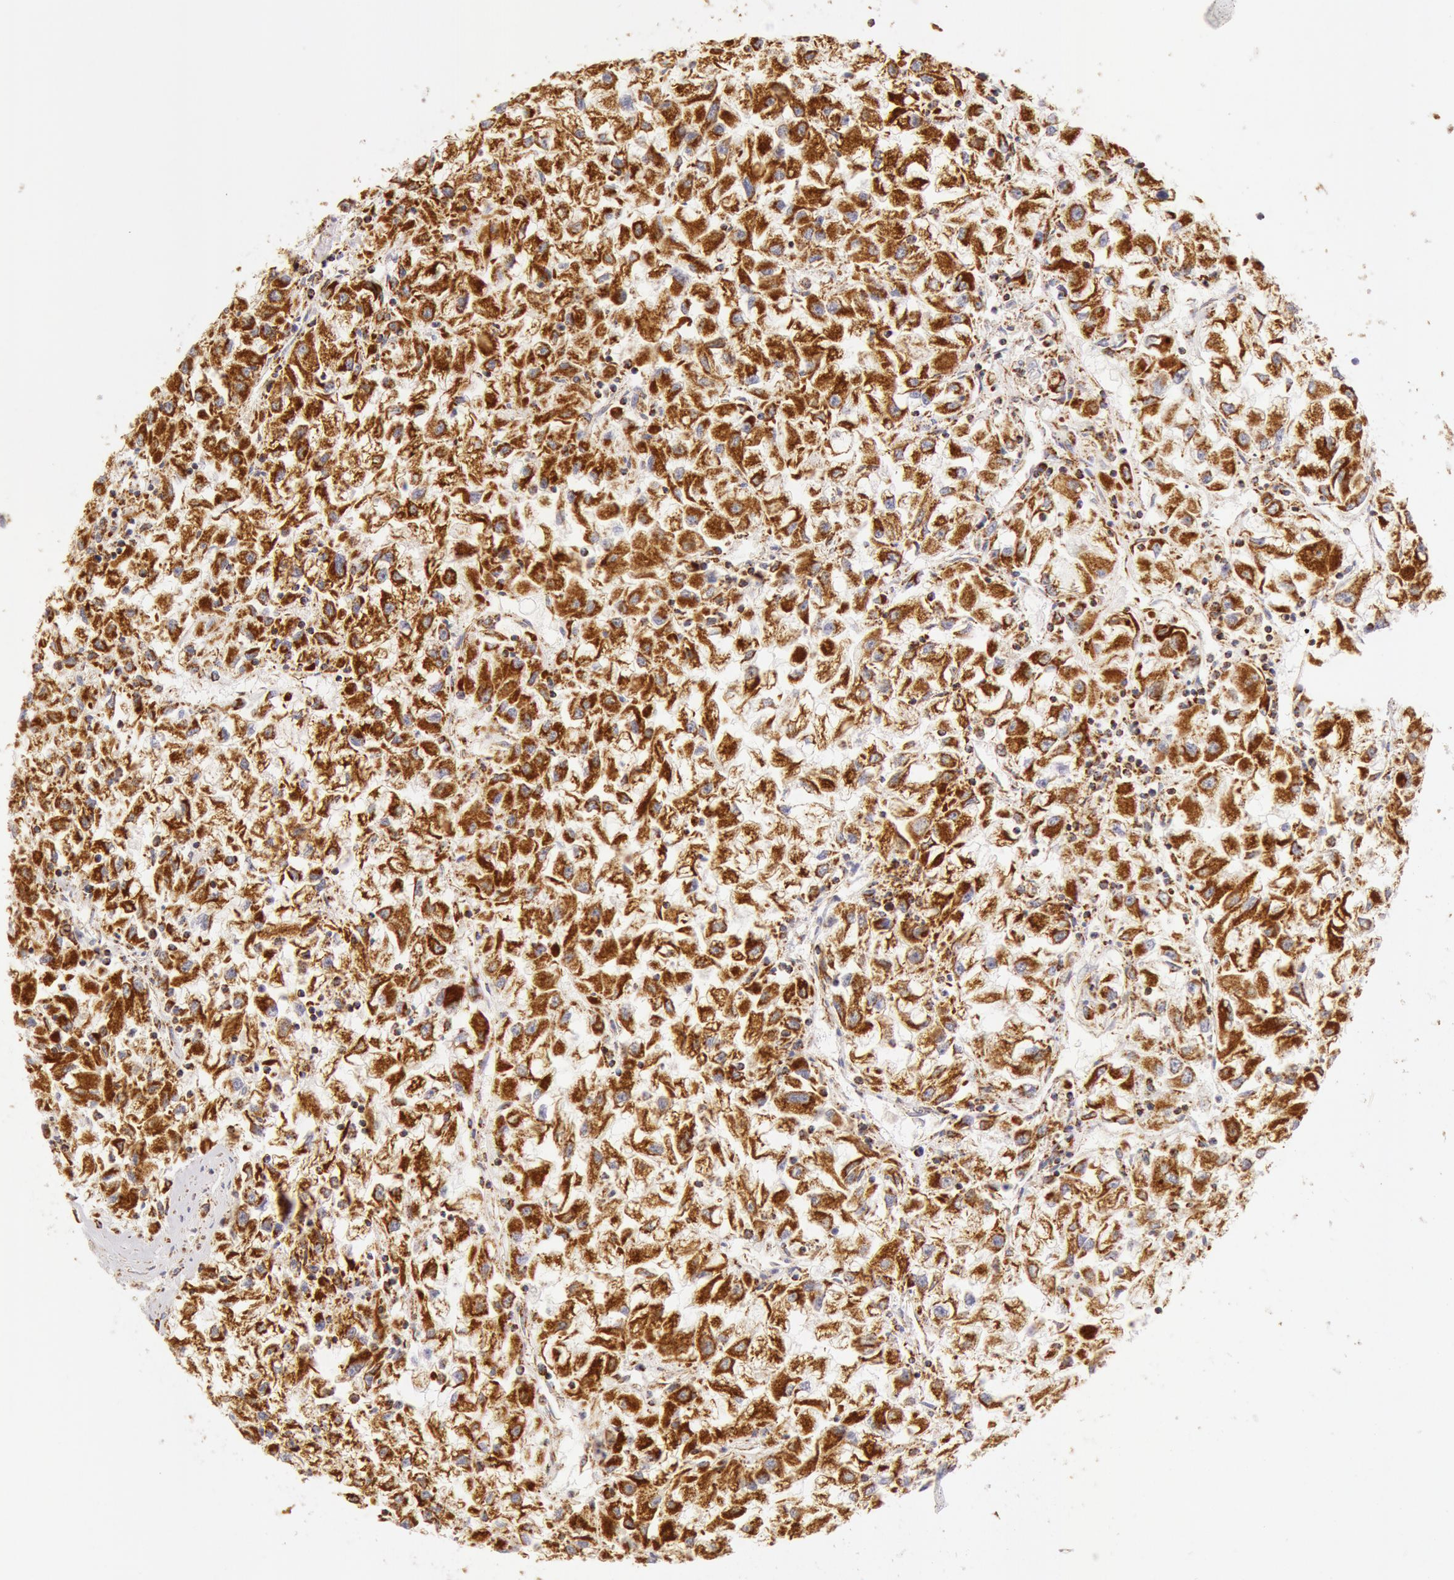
{"staining": {"intensity": "moderate", "quantity": ">75%", "location": "cytoplasmic/membranous"}, "tissue": "renal cancer", "cell_type": "Tumor cells", "image_type": "cancer", "snomed": [{"axis": "morphology", "description": "Adenocarcinoma, NOS"}, {"axis": "topography", "description": "Kidney"}], "caption": "This is a micrograph of immunohistochemistry staining of adenocarcinoma (renal), which shows moderate expression in the cytoplasmic/membranous of tumor cells.", "gene": "ATP5F1B", "patient": {"sex": "male", "age": 59}}